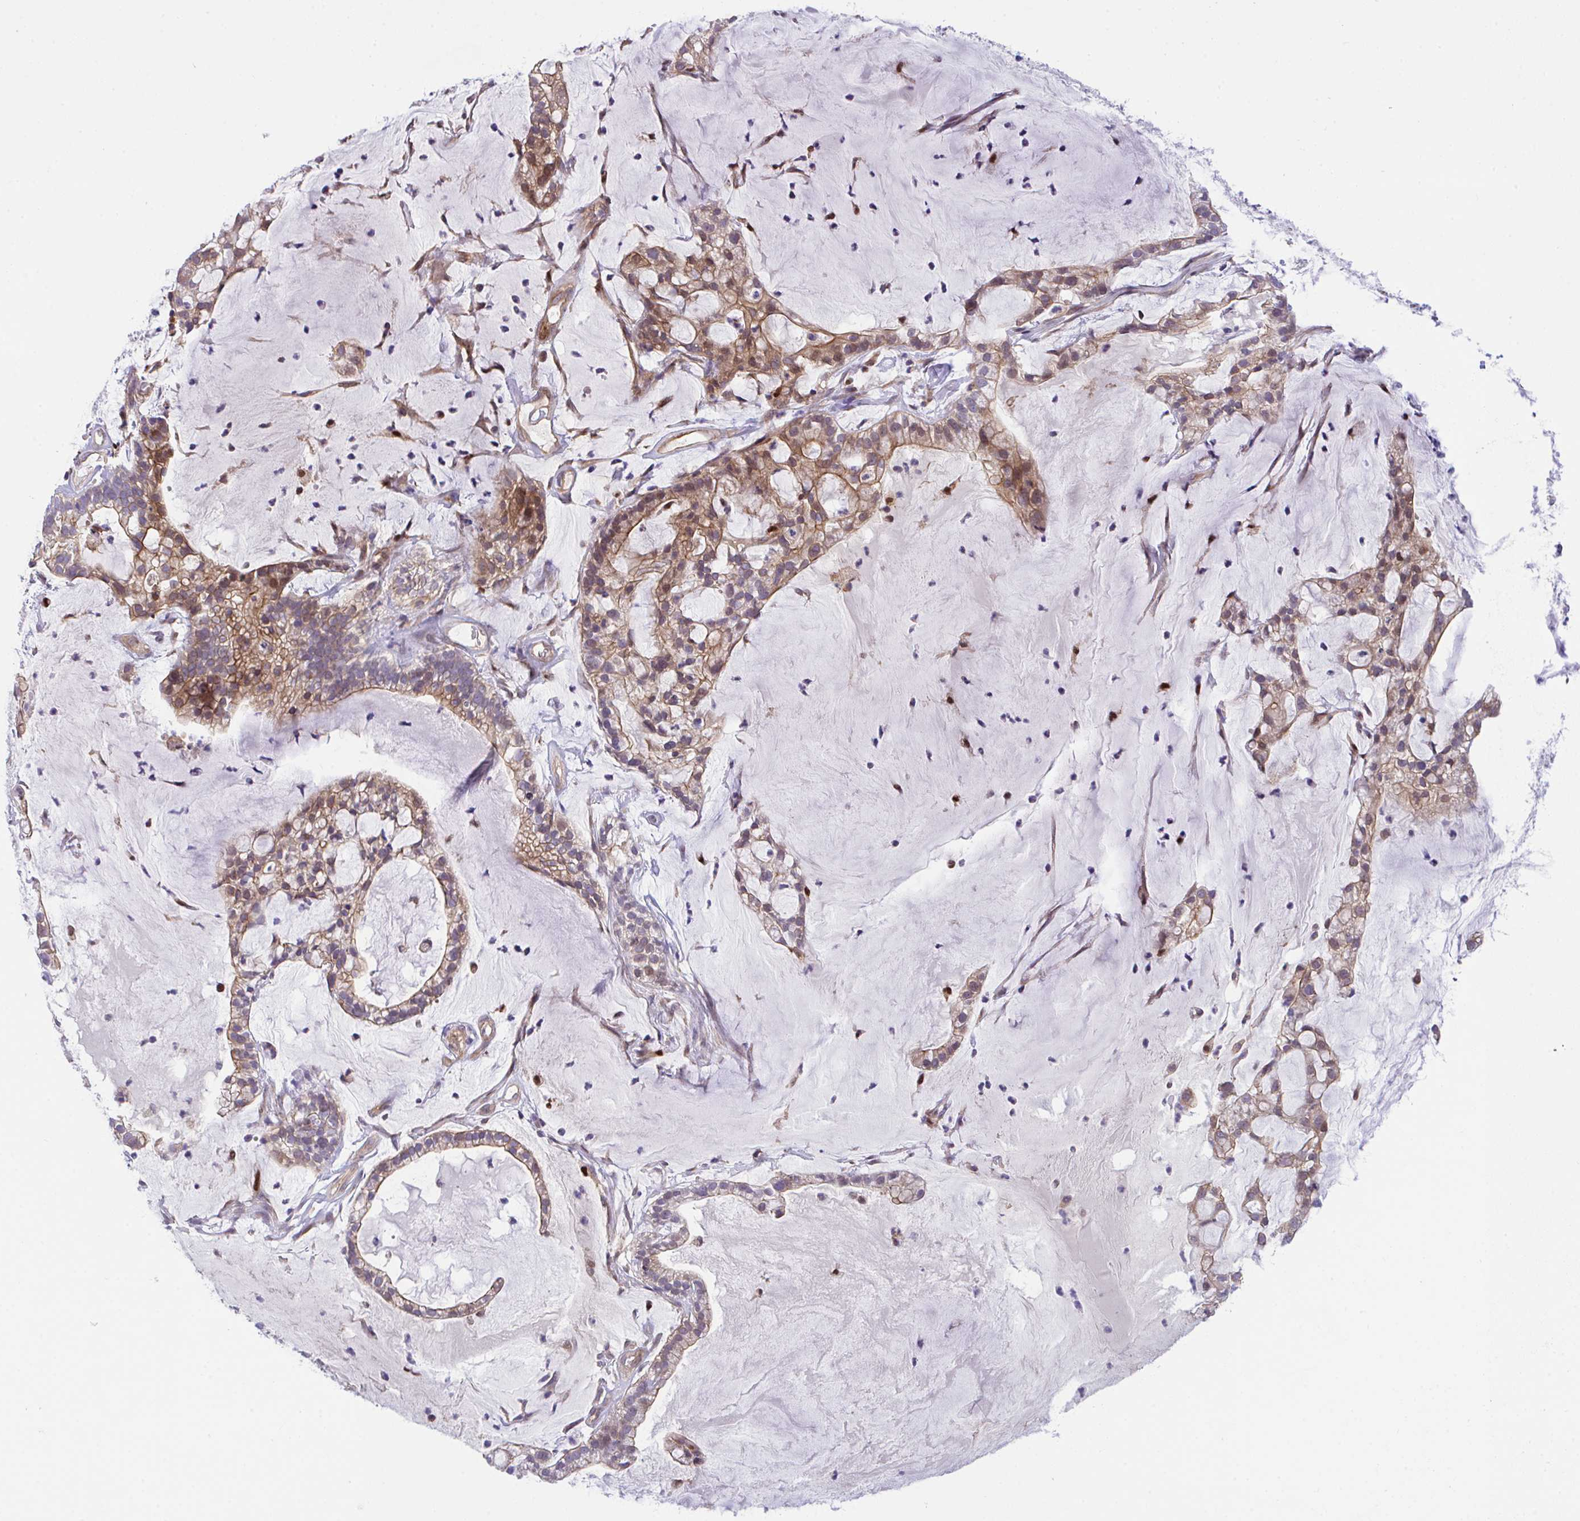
{"staining": {"intensity": "weak", "quantity": ">75%", "location": "cytoplasmic/membranous"}, "tissue": "cervical cancer", "cell_type": "Tumor cells", "image_type": "cancer", "snomed": [{"axis": "morphology", "description": "Adenocarcinoma, NOS"}, {"axis": "topography", "description": "Cervix"}], "caption": "There is low levels of weak cytoplasmic/membranous expression in tumor cells of cervical adenocarcinoma, as demonstrated by immunohistochemical staining (brown color).", "gene": "ZBED3", "patient": {"sex": "female", "age": 41}}